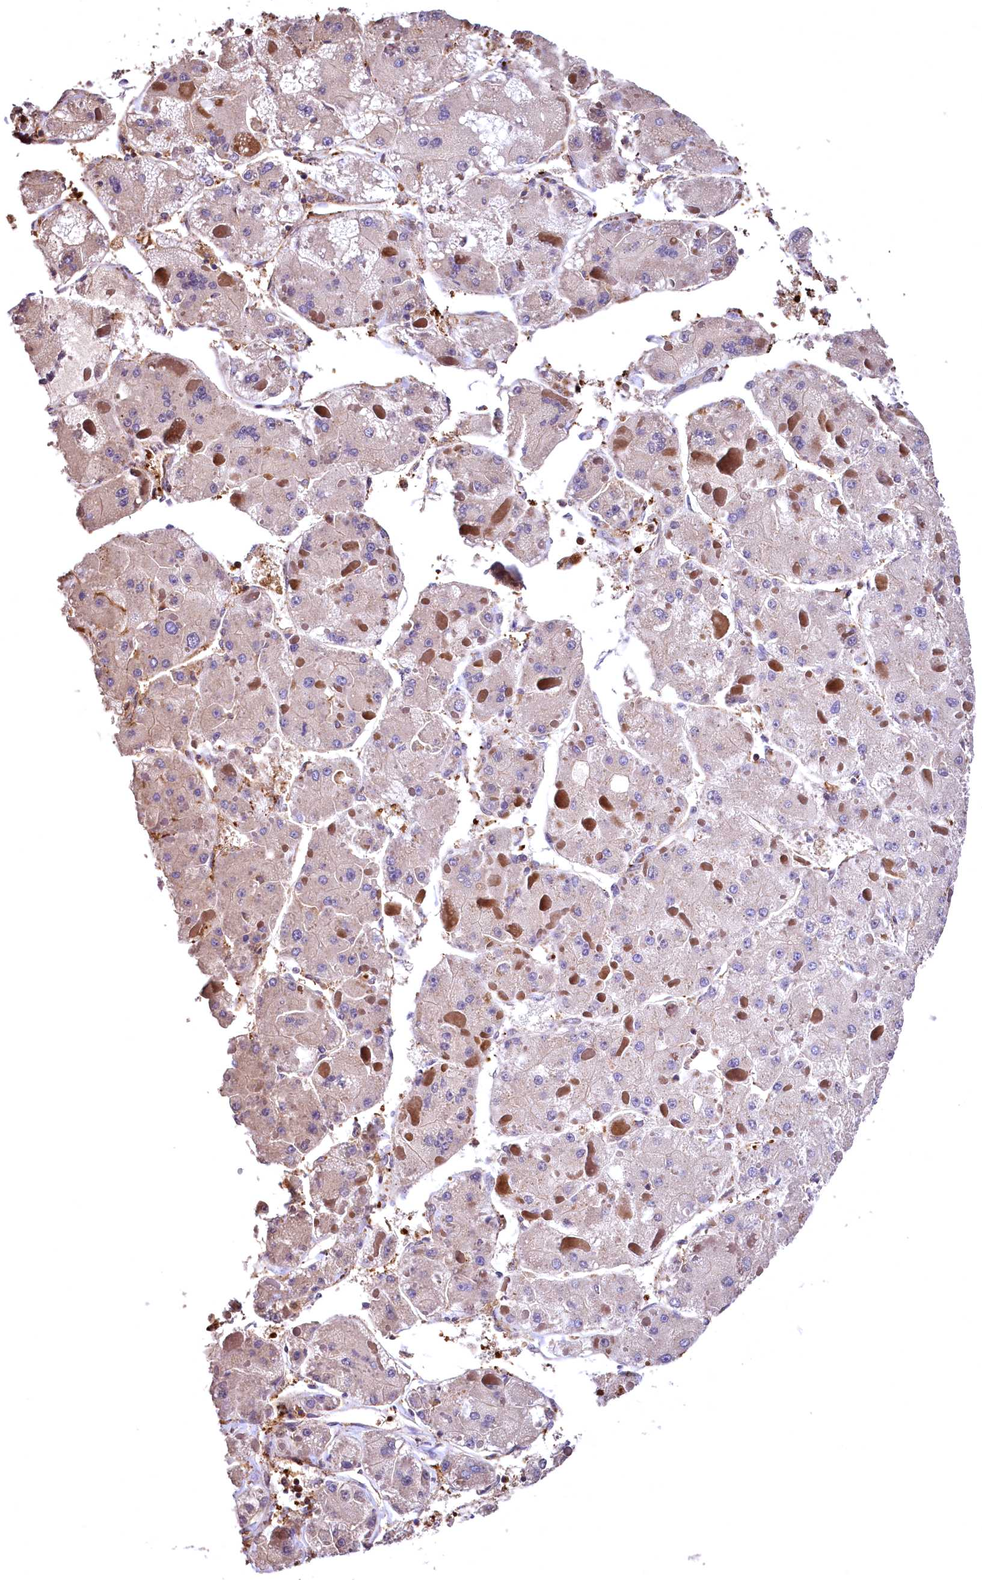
{"staining": {"intensity": "negative", "quantity": "none", "location": "none"}, "tissue": "liver cancer", "cell_type": "Tumor cells", "image_type": "cancer", "snomed": [{"axis": "morphology", "description": "Carcinoma, Hepatocellular, NOS"}, {"axis": "topography", "description": "Liver"}], "caption": "Protein analysis of liver cancer shows no significant positivity in tumor cells. (DAB immunohistochemistry visualized using brightfield microscopy, high magnification).", "gene": "RARS2", "patient": {"sex": "female", "age": 73}}